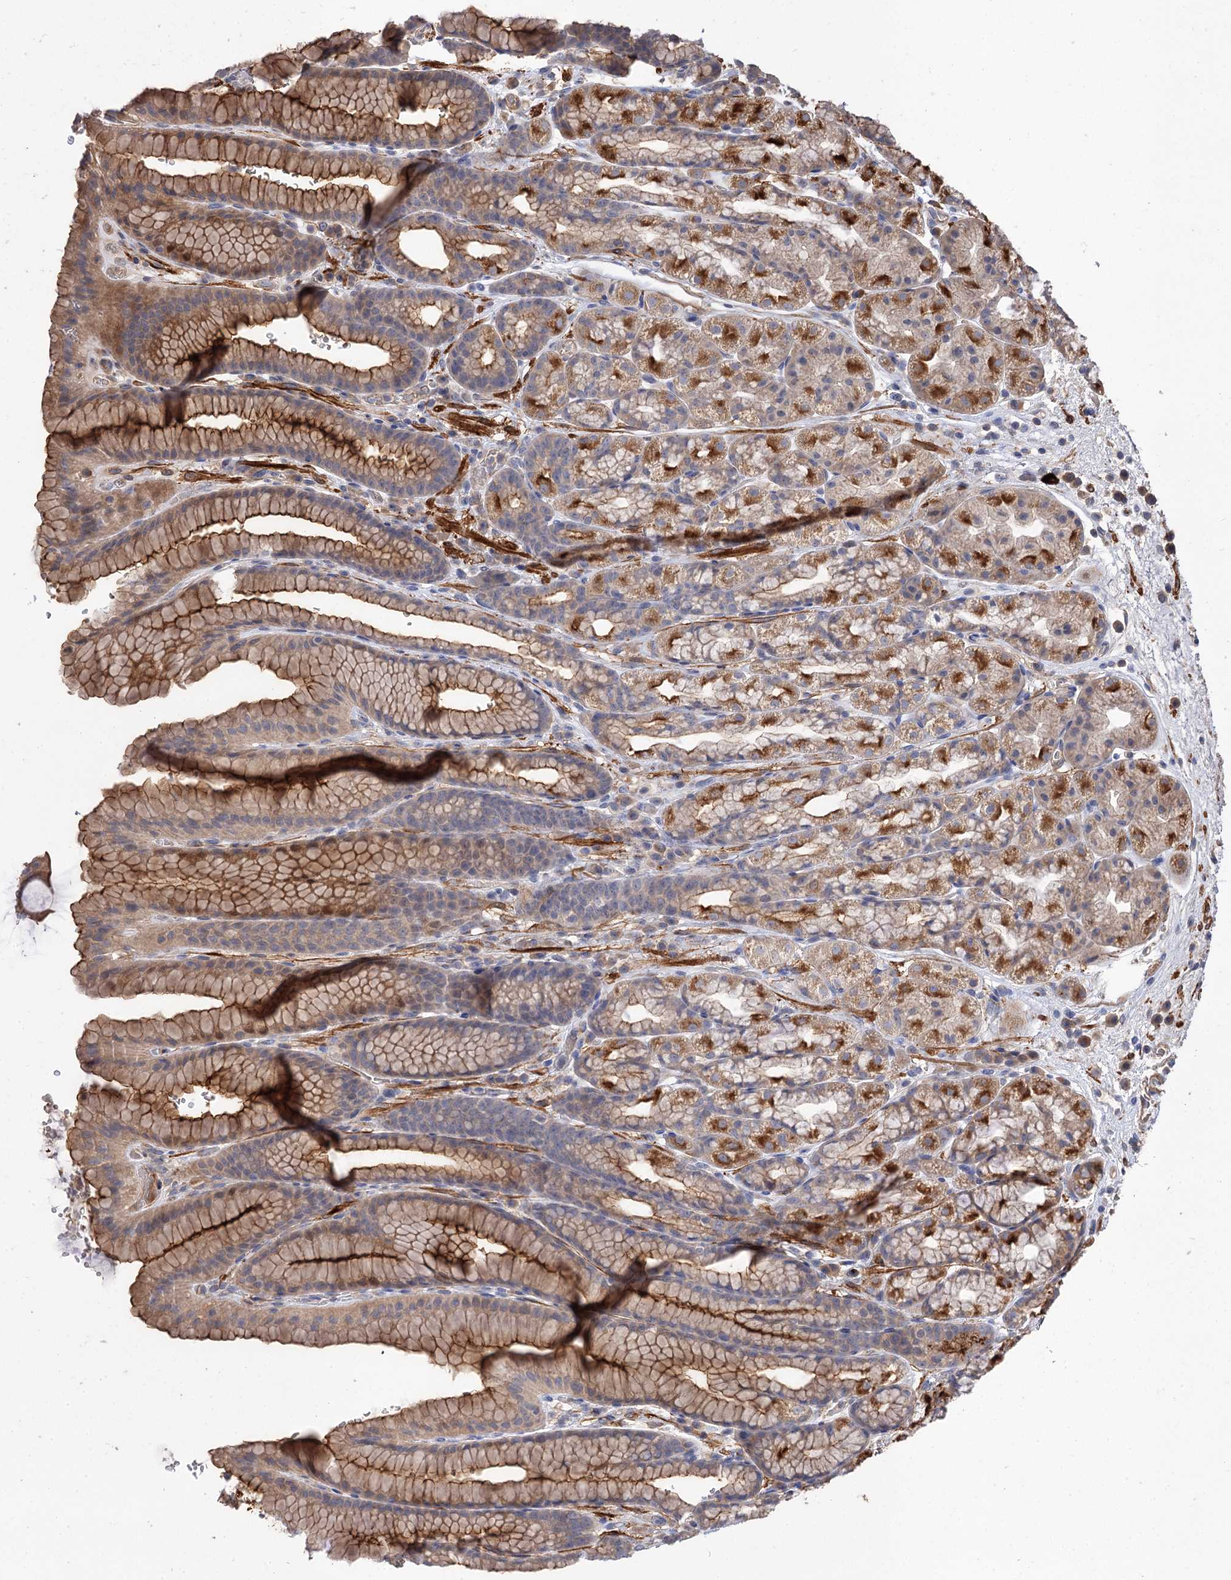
{"staining": {"intensity": "strong", "quantity": "25%-75%", "location": "cytoplasmic/membranous"}, "tissue": "stomach", "cell_type": "Glandular cells", "image_type": "normal", "snomed": [{"axis": "morphology", "description": "Normal tissue, NOS"}, {"axis": "morphology", "description": "Adenocarcinoma, NOS"}, {"axis": "topography", "description": "Stomach"}], "caption": "A high-resolution image shows immunohistochemistry (IHC) staining of unremarkable stomach, which demonstrates strong cytoplasmic/membranous expression in approximately 25%-75% of glandular cells.", "gene": "FBXW8", "patient": {"sex": "male", "age": 57}}